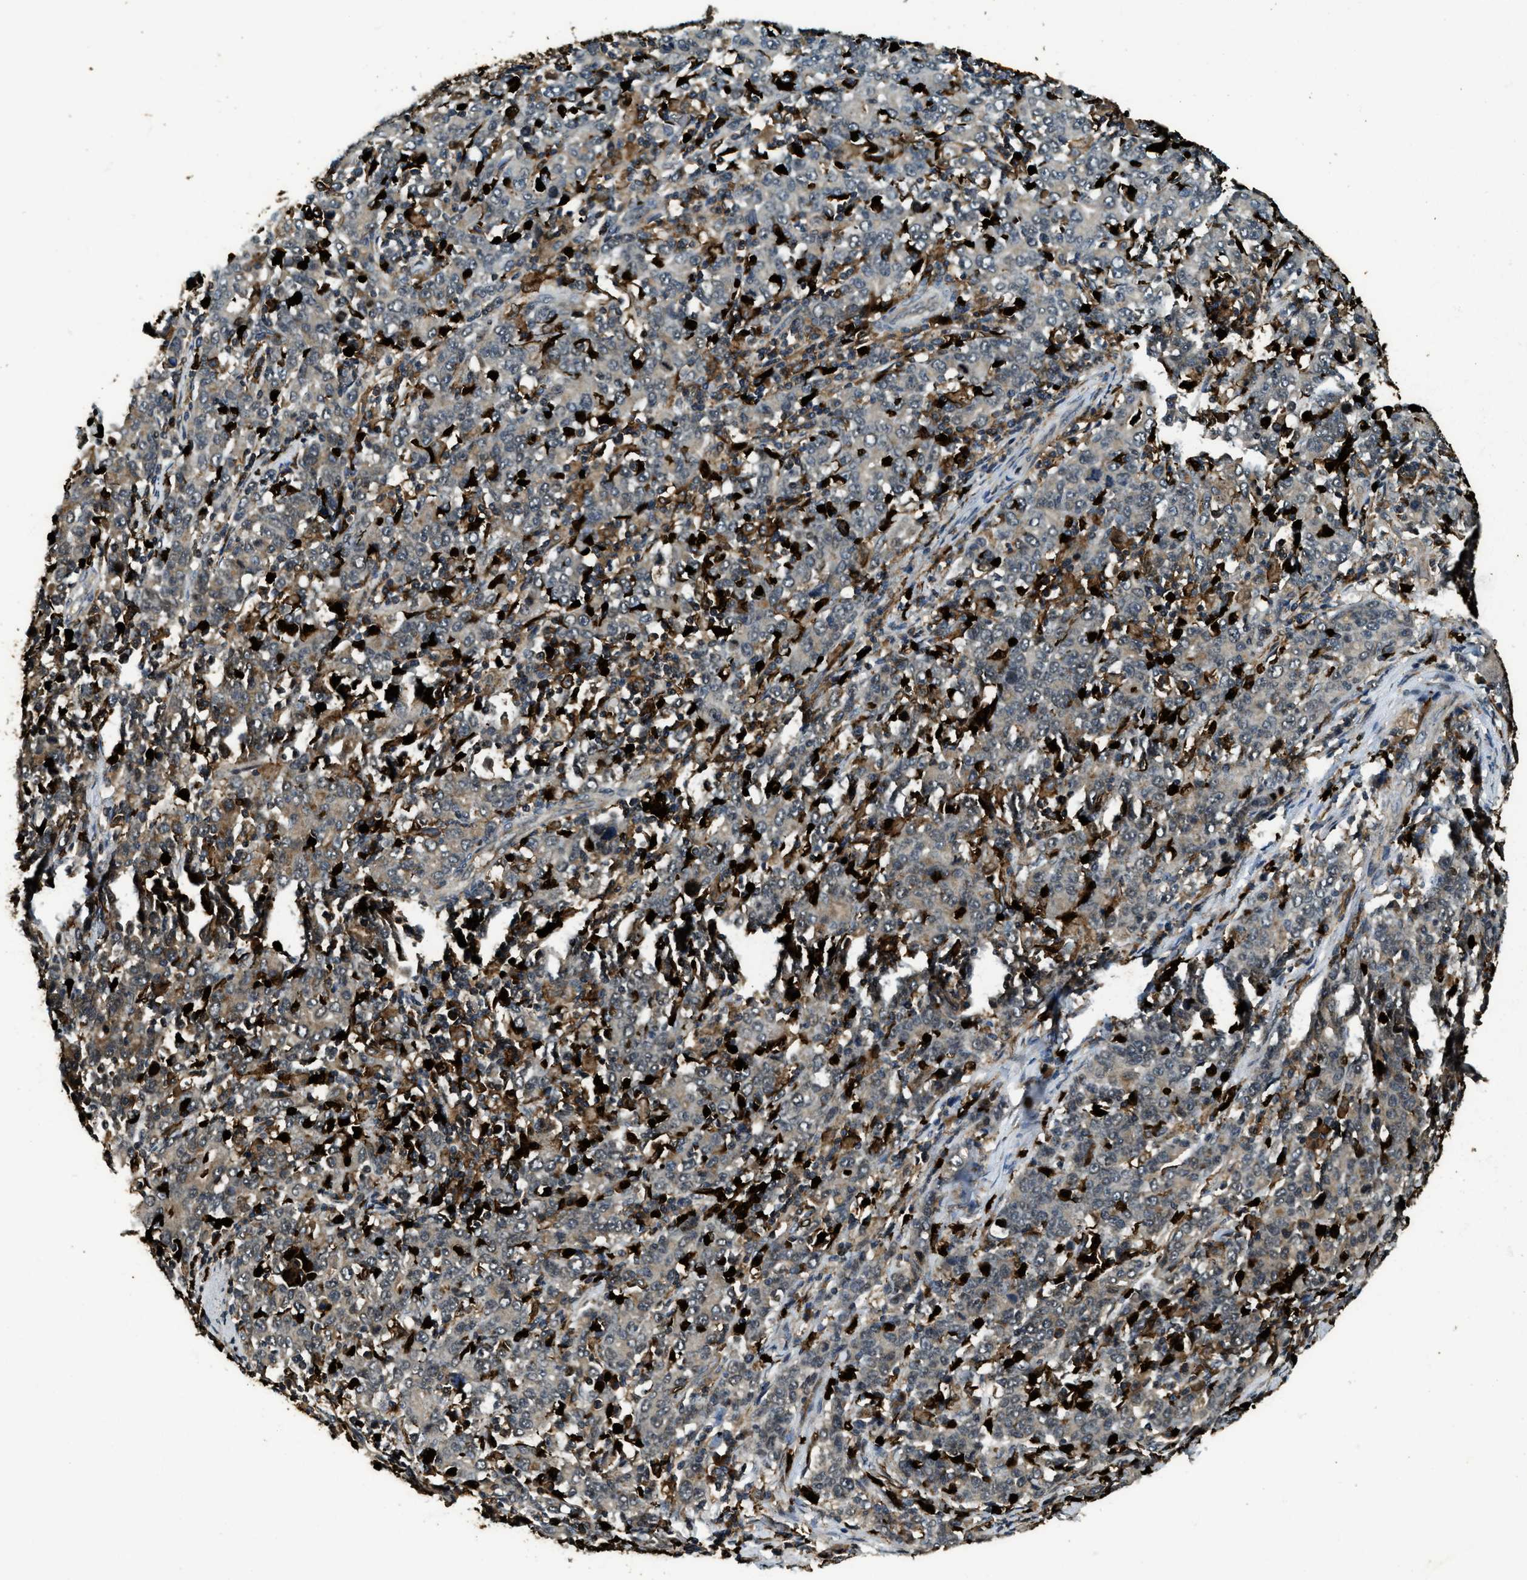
{"staining": {"intensity": "negative", "quantity": "none", "location": "none"}, "tissue": "stomach cancer", "cell_type": "Tumor cells", "image_type": "cancer", "snomed": [{"axis": "morphology", "description": "Adenocarcinoma, NOS"}, {"axis": "topography", "description": "Stomach, upper"}], "caption": "This is an immunohistochemistry photomicrograph of adenocarcinoma (stomach). There is no expression in tumor cells.", "gene": "RNF141", "patient": {"sex": "male", "age": 69}}